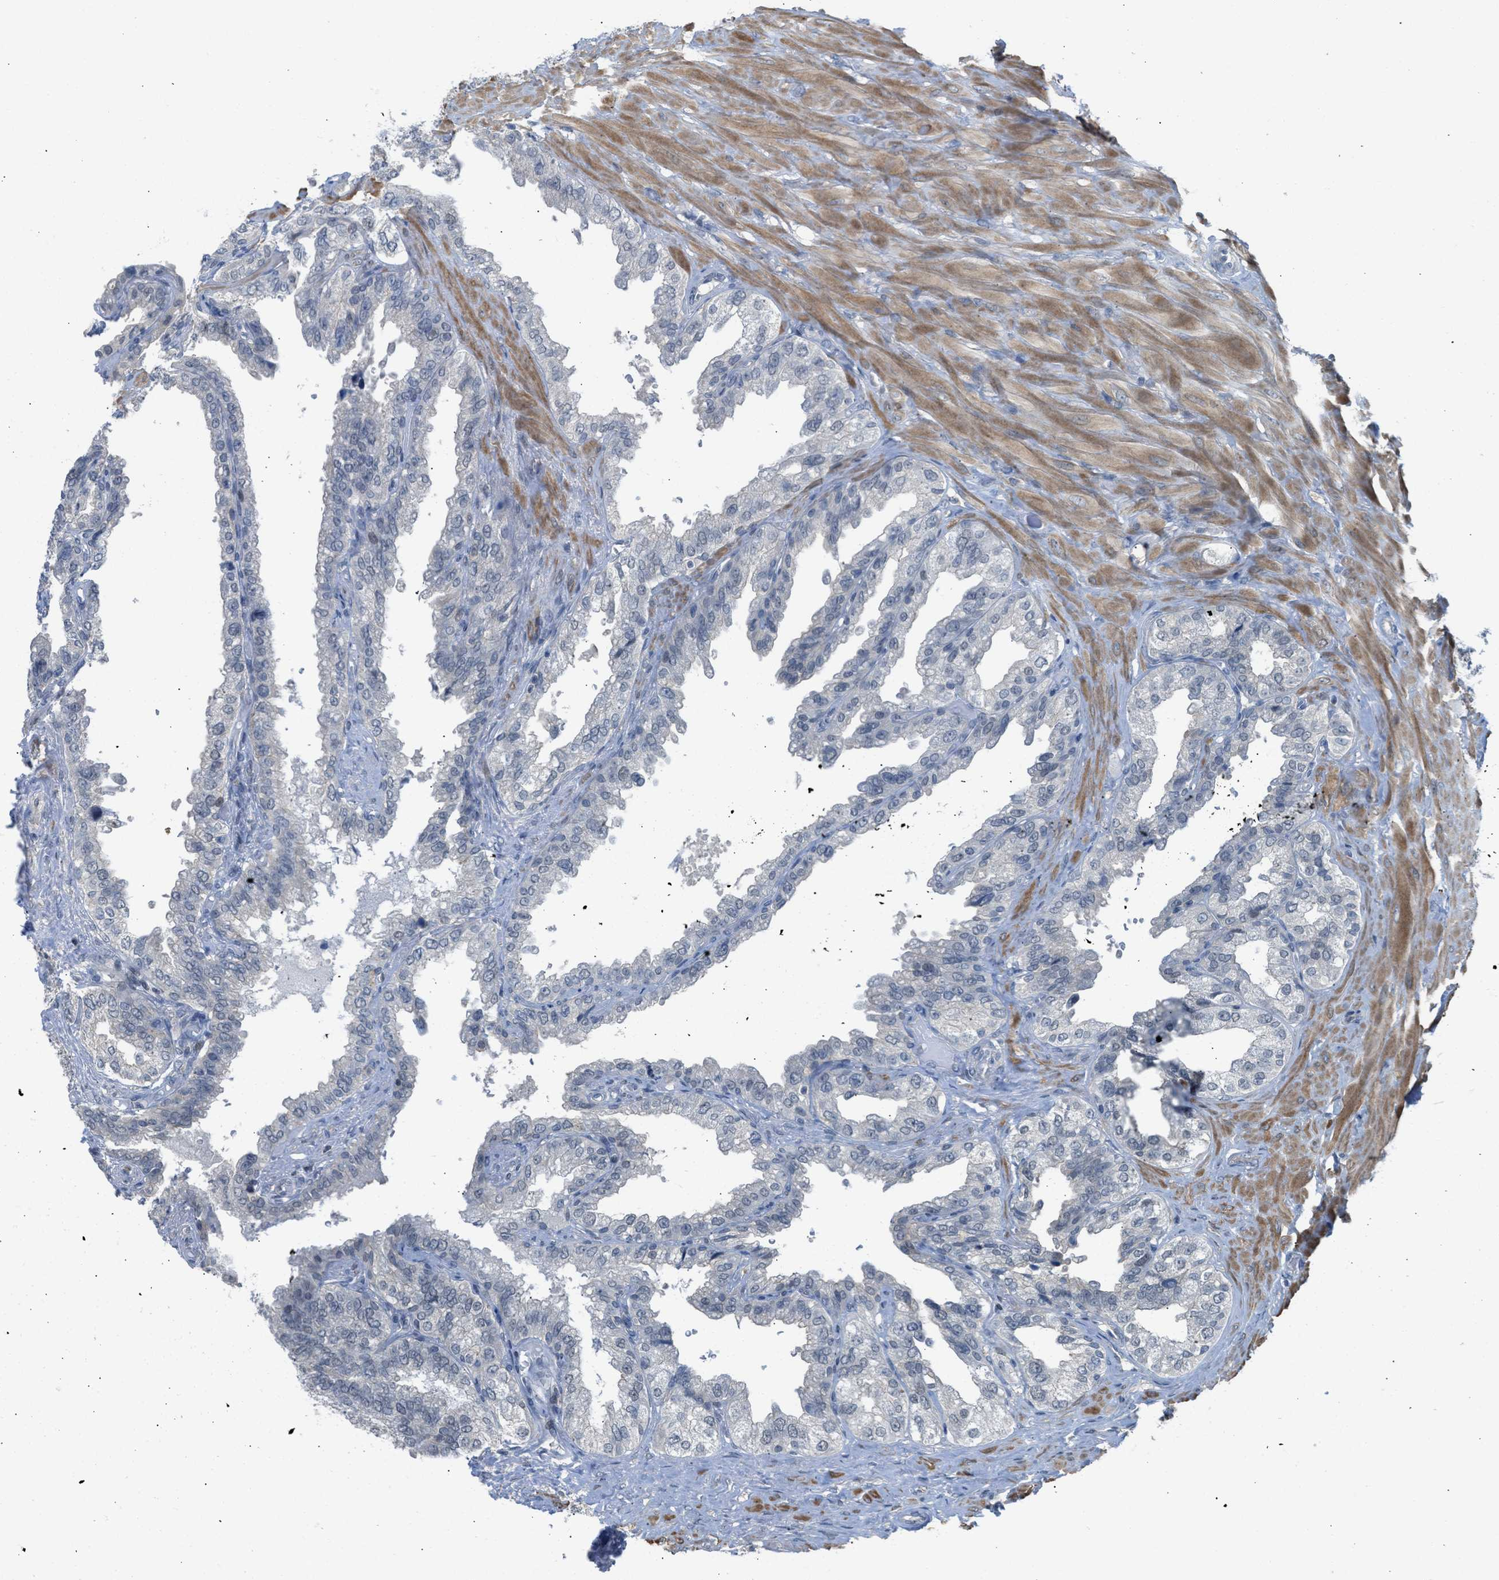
{"staining": {"intensity": "negative", "quantity": "none", "location": "none"}, "tissue": "seminal vesicle", "cell_type": "Glandular cells", "image_type": "normal", "snomed": [{"axis": "morphology", "description": "Normal tissue, NOS"}, {"axis": "topography", "description": "Seminal veicle"}], "caption": "The immunohistochemistry (IHC) image has no significant staining in glandular cells of seminal vesicle. The staining was performed using DAB (3,3'-diaminobenzidine) to visualize the protein expression in brown, while the nuclei were stained in blue with hematoxylin (Magnification: 20x).", "gene": "TTBK2", "patient": {"sex": "male", "age": 68}}